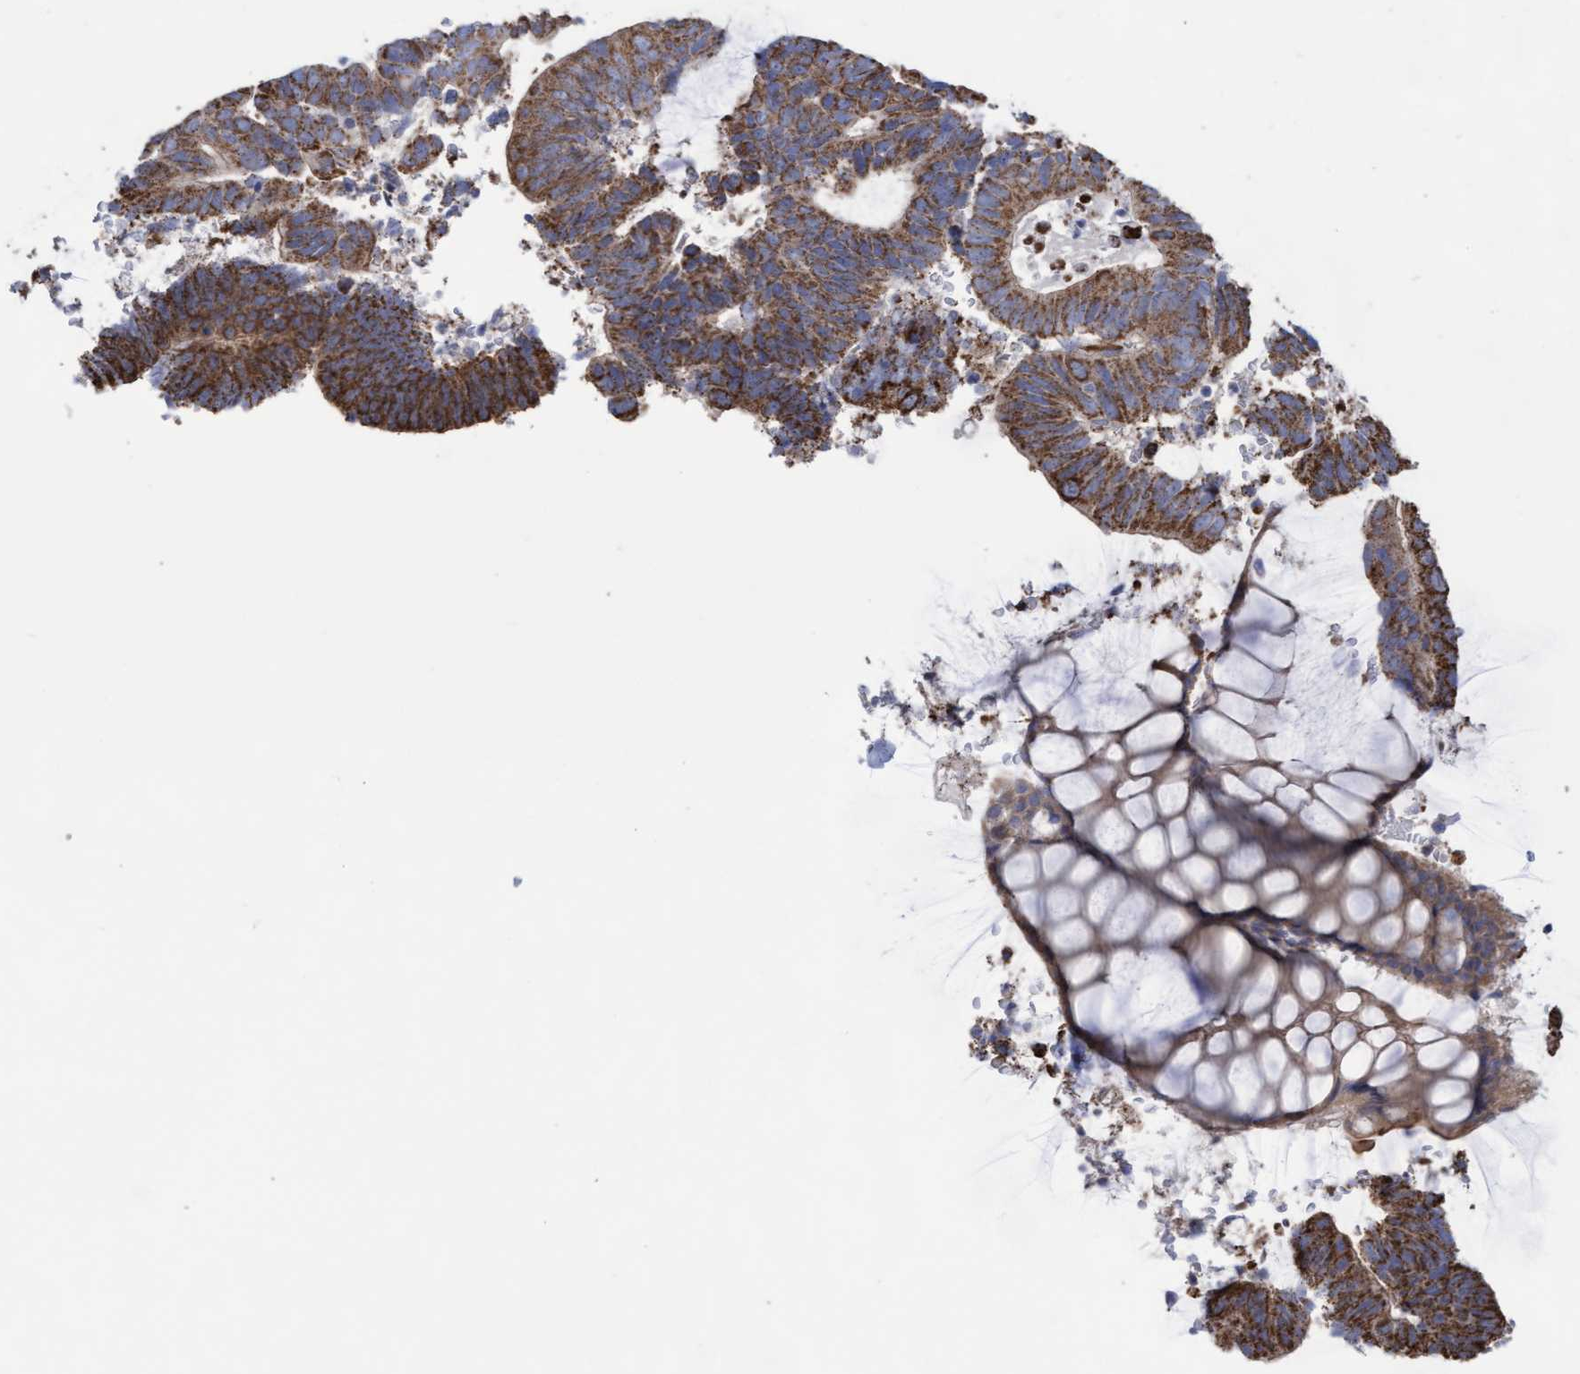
{"staining": {"intensity": "moderate", "quantity": ">75%", "location": "cytoplasmic/membranous"}, "tissue": "colorectal cancer", "cell_type": "Tumor cells", "image_type": "cancer", "snomed": [{"axis": "morphology", "description": "Adenocarcinoma, NOS"}, {"axis": "topography", "description": "Colon"}], "caption": "Brown immunohistochemical staining in human adenocarcinoma (colorectal) displays moderate cytoplasmic/membranous staining in about >75% of tumor cells.", "gene": "COBL", "patient": {"sex": "male", "age": 56}}